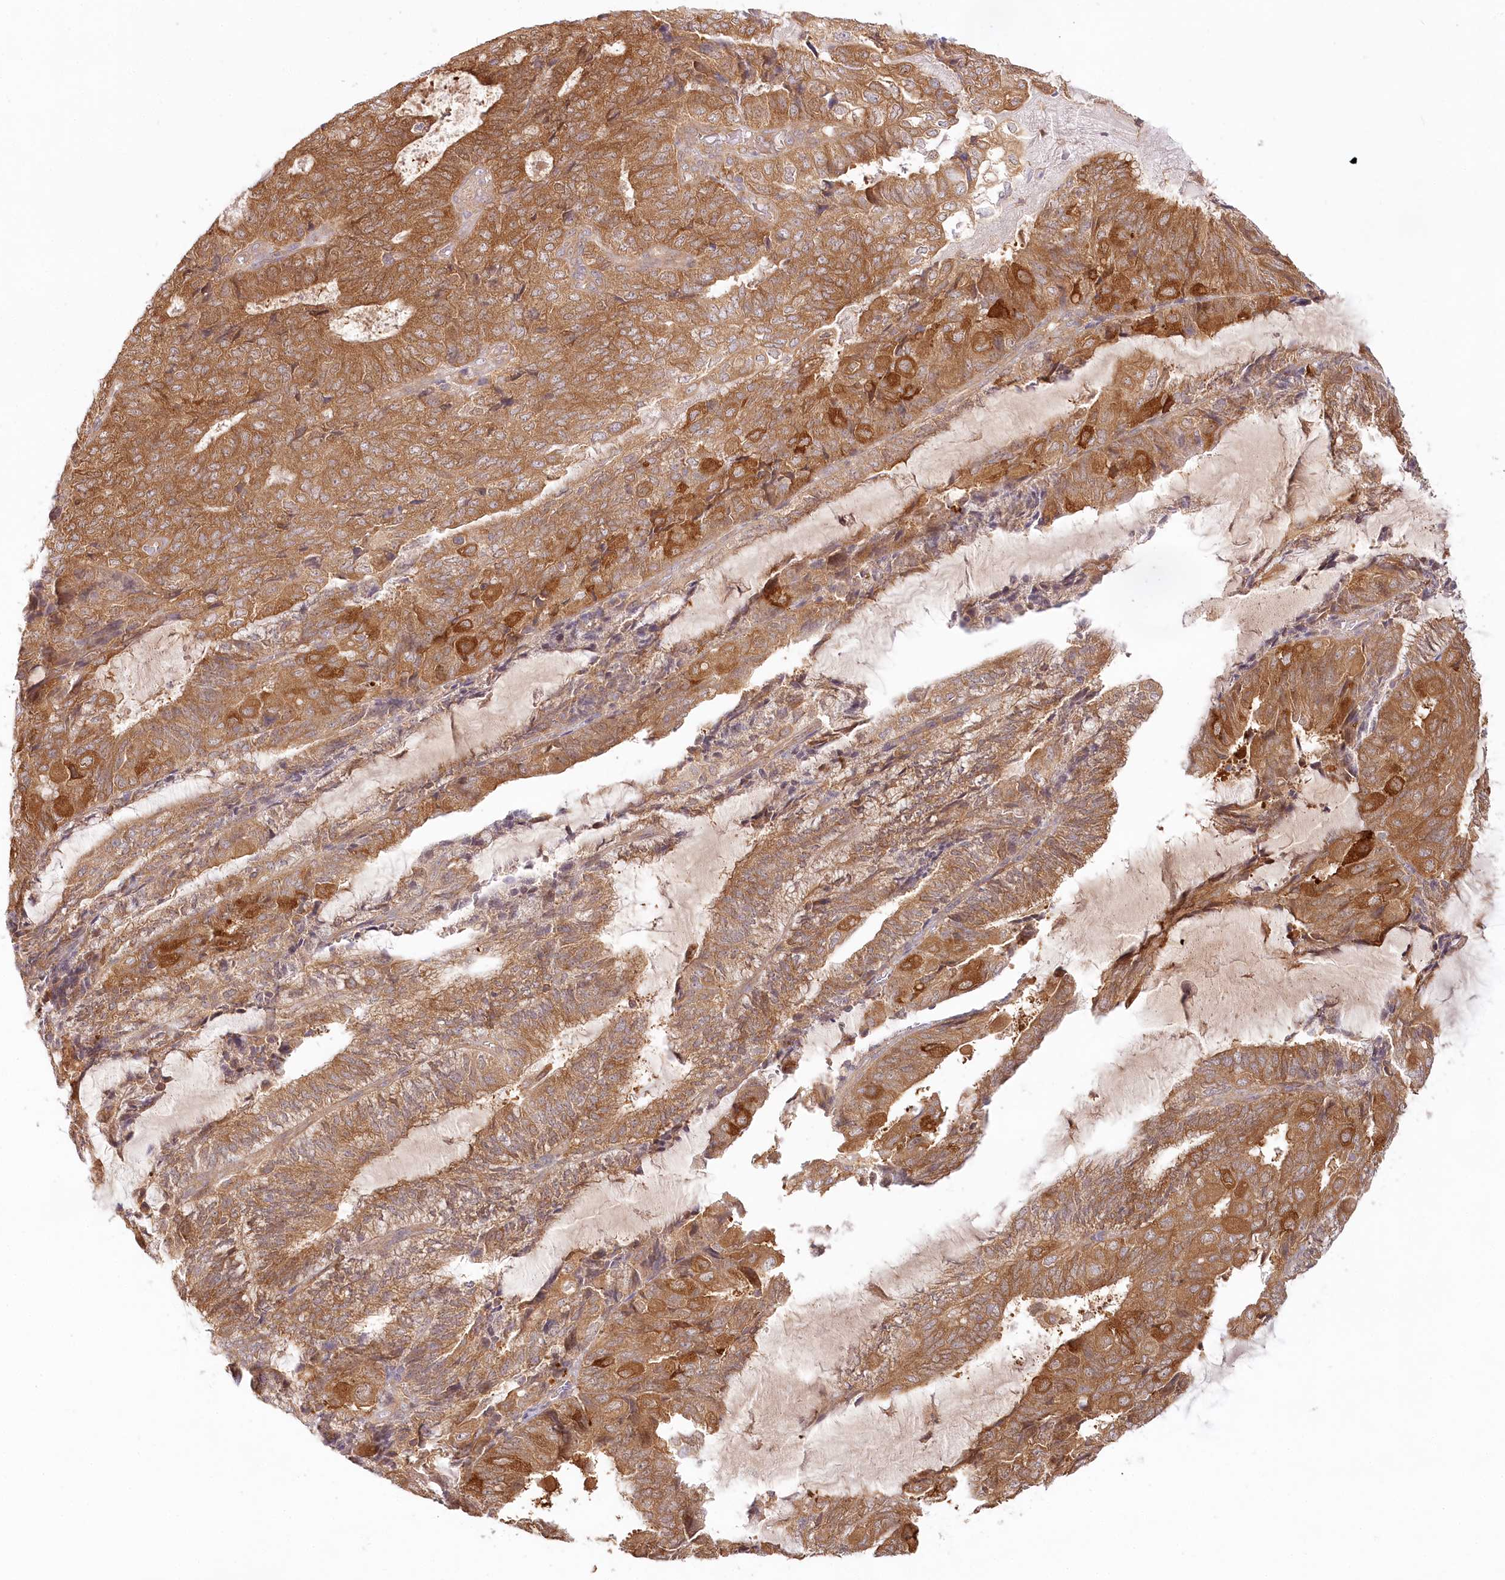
{"staining": {"intensity": "moderate", "quantity": ">75%", "location": "cytoplasmic/membranous"}, "tissue": "endometrial cancer", "cell_type": "Tumor cells", "image_type": "cancer", "snomed": [{"axis": "morphology", "description": "Adenocarcinoma, NOS"}, {"axis": "topography", "description": "Endometrium"}], "caption": "Immunohistochemical staining of endometrial adenocarcinoma shows moderate cytoplasmic/membranous protein positivity in about >75% of tumor cells.", "gene": "INPP4B", "patient": {"sex": "female", "age": 81}}